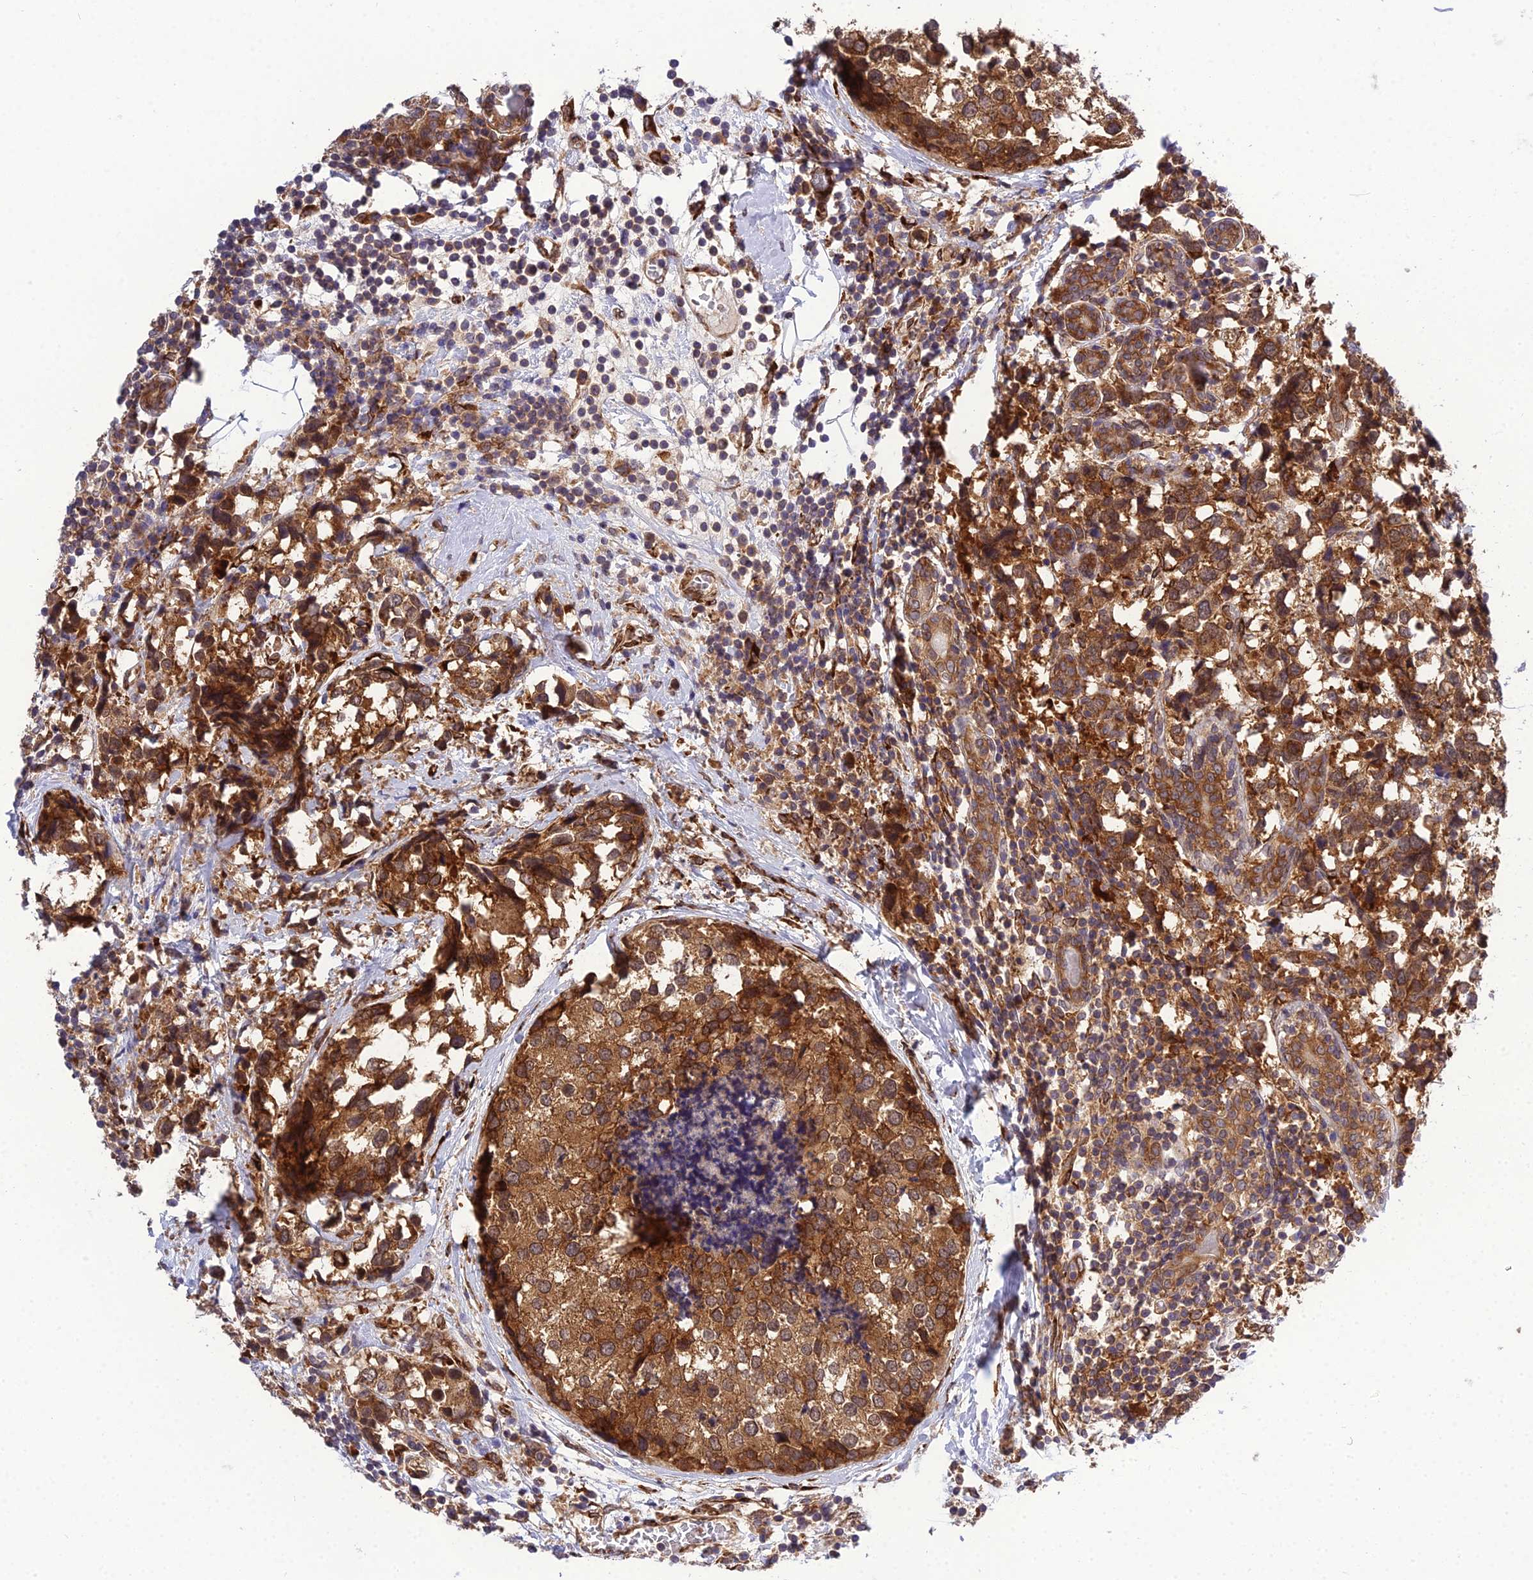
{"staining": {"intensity": "strong", "quantity": ">75%", "location": "cytoplasmic/membranous"}, "tissue": "breast cancer", "cell_type": "Tumor cells", "image_type": "cancer", "snomed": [{"axis": "morphology", "description": "Lobular carcinoma"}, {"axis": "topography", "description": "Breast"}], "caption": "DAB (3,3'-diaminobenzidine) immunohistochemical staining of breast cancer (lobular carcinoma) demonstrates strong cytoplasmic/membranous protein staining in approximately >75% of tumor cells. The staining was performed using DAB to visualize the protein expression in brown, while the nuclei were stained in blue with hematoxylin (Magnification: 20x).", "gene": "DHCR7", "patient": {"sex": "female", "age": 59}}